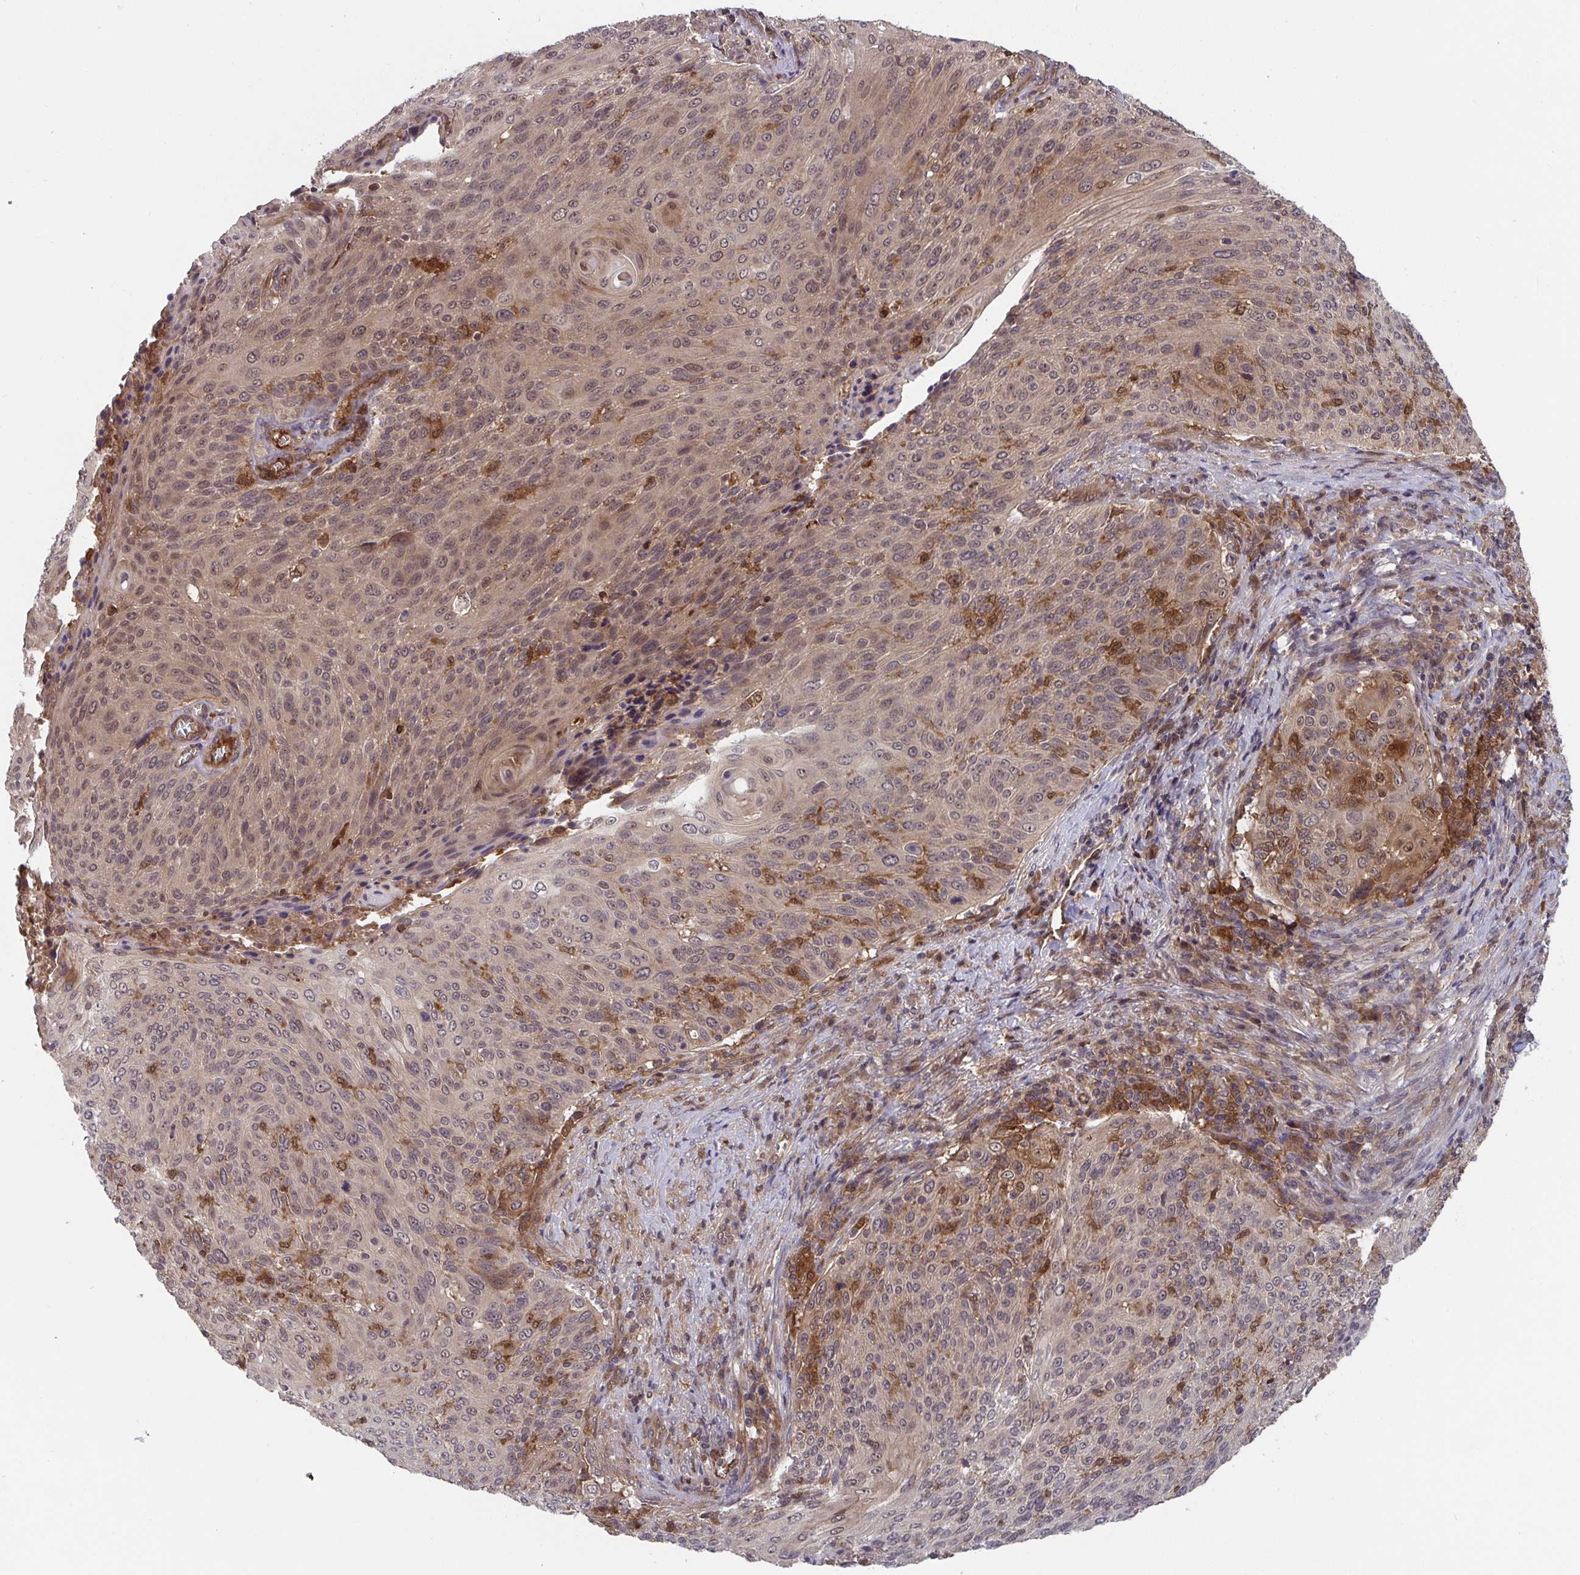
{"staining": {"intensity": "weak", "quantity": "25%-75%", "location": "cytoplasmic/membranous,nuclear"}, "tissue": "cervical cancer", "cell_type": "Tumor cells", "image_type": "cancer", "snomed": [{"axis": "morphology", "description": "Squamous cell carcinoma, NOS"}, {"axis": "topography", "description": "Cervix"}], "caption": "DAB immunohistochemical staining of cervical squamous cell carcinoma shows weak cytoplasmic/membranous and nuclear protein positivity in approximately 25%-75% of tumor cells.", "gene": "TIGAR", "patient": {"sex": "female", "age": 31}}